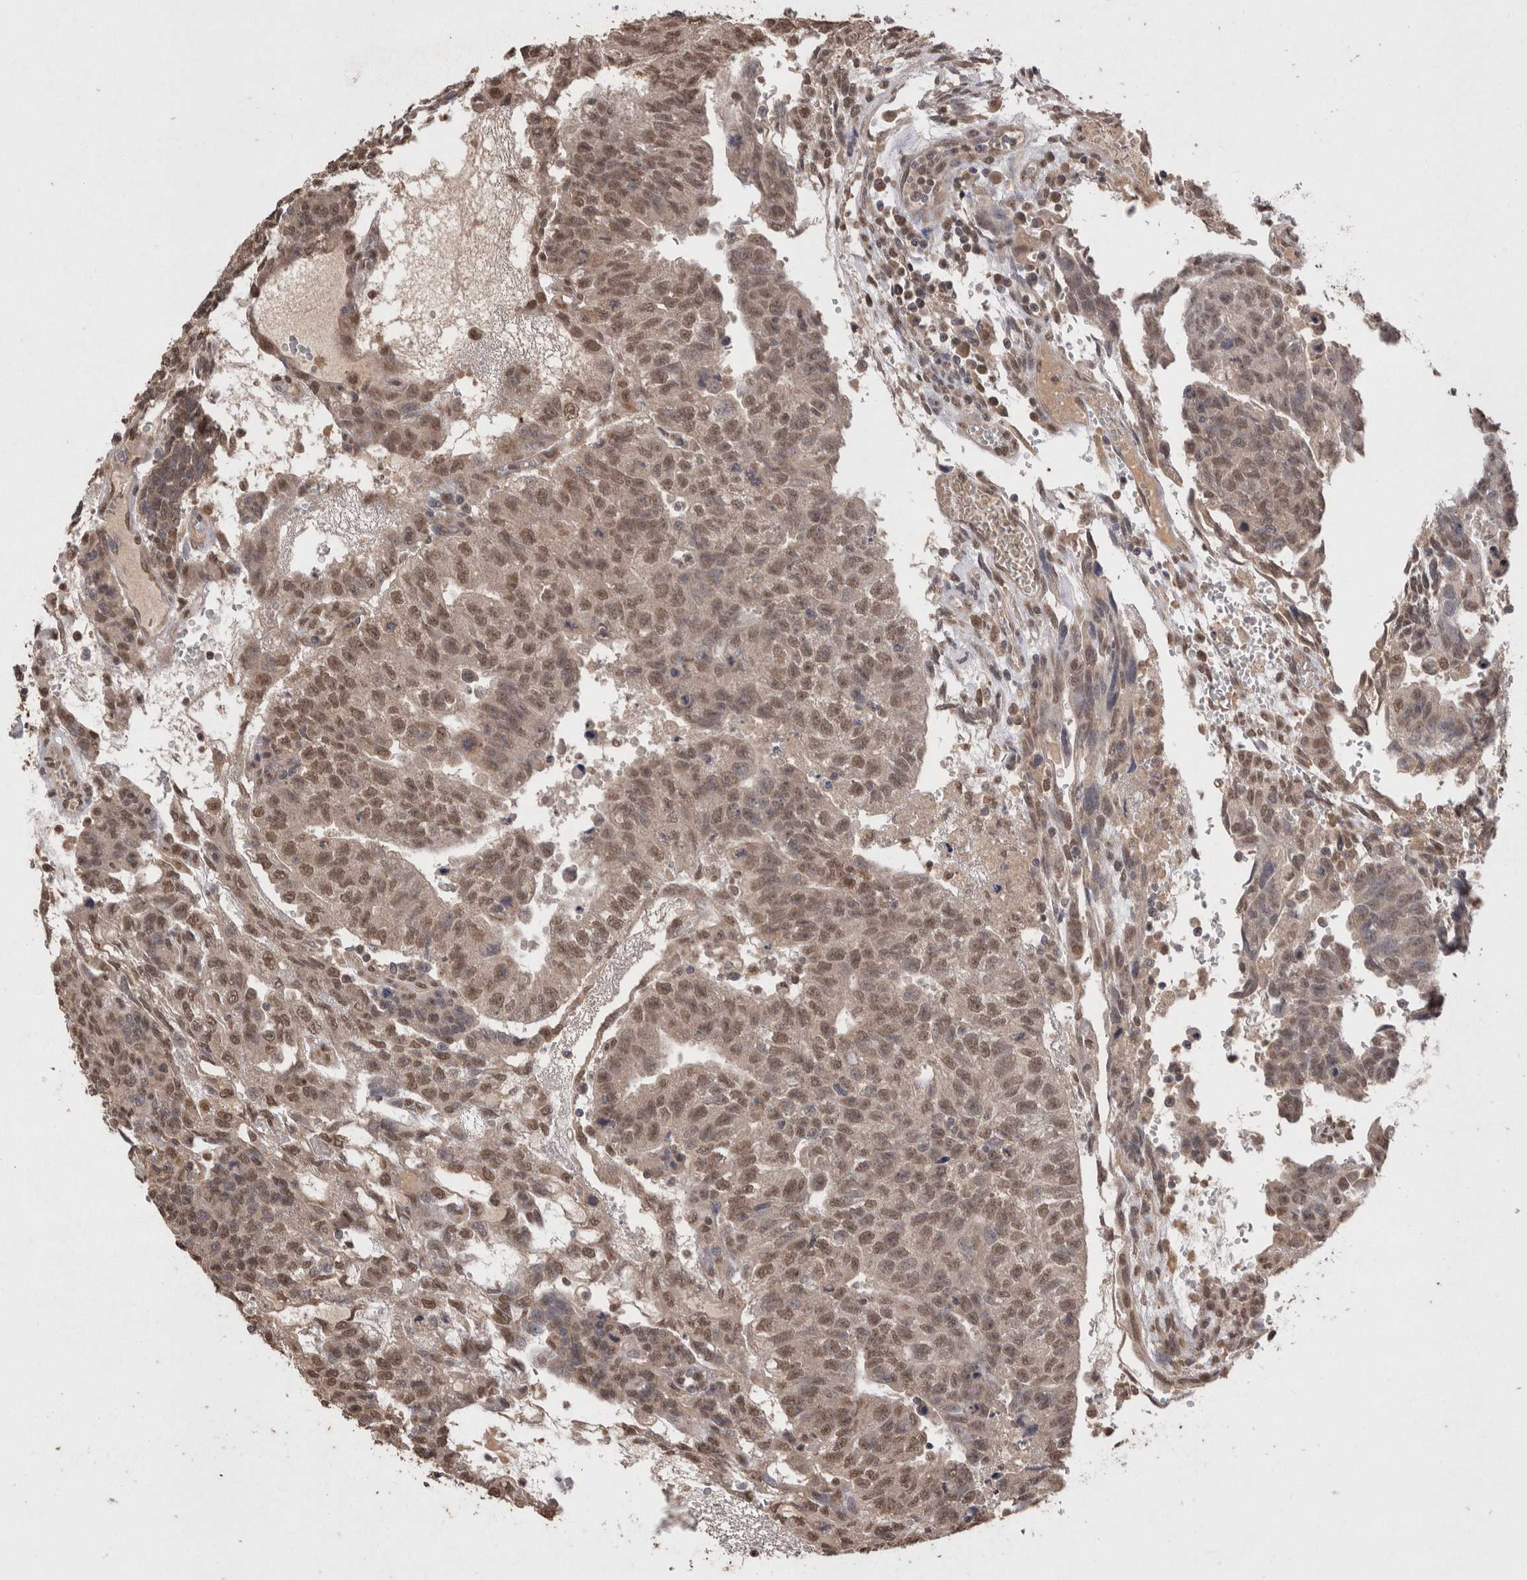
{"staining": {"intensity": "moderate", "quantity": ">75%", "location": "nuclear"}, "tissue": "testis cancer", "cell_type": "Tumor cells", "image_type": "cancer", "snomed": [{"axis": "morphology", "description": "Seminoma, NOS"}, {"axis": "morphology", "description": "Carcinoma, Embryonal, NOS"}, {"axis": "topography", "description": "Testis"}], "caption": "Immunohistochemical staining of human testis cancer (embryonal carcinoma) exhibits moderate nuclear protein staining in approximately >75% of tumor cells. The staining is performed using DAB brown chromogen to label protein expression. The nuclei are counter-stained blue using hematoxylin.", "gene": "GRK5", "patient": {"sex": "male", "age": 52}}